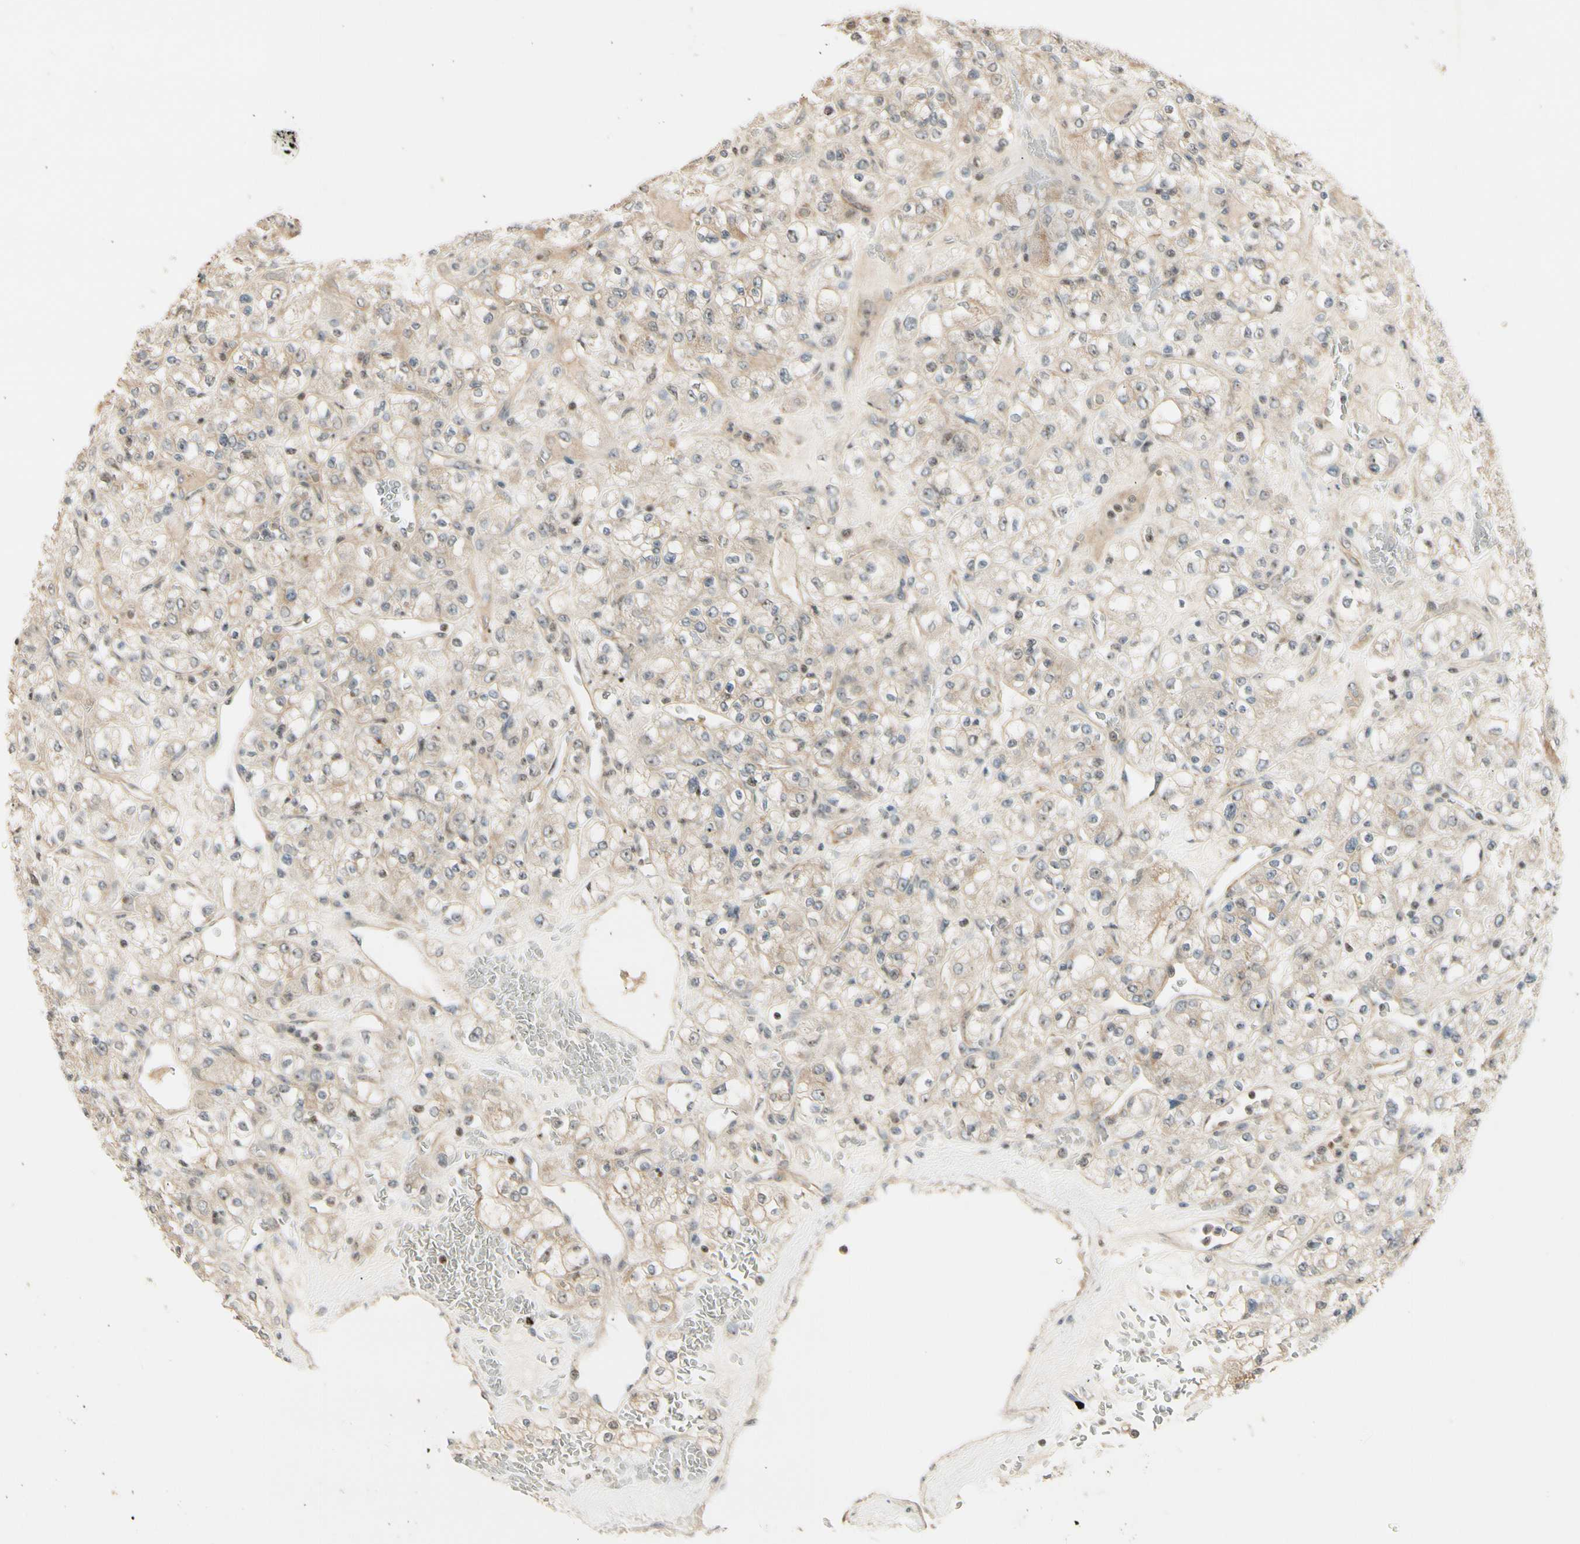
{"staining": {"intensity": "weak", "quantity": "25%-75%", "location": "cytoplasmic/membranous"}, "tissue": "renal cancer", "cell_type": "Tumor cells", "image_type": "cancer", "snomed": [{"axis": "morphology", "description": "Normal tissue, NOS"}, {"axis": "morphology", "description": "Adenocarcinoma, NOS"}, {"axis": "topography", "description": "Kidney"}], "caption": "High-power microscopy captured an immunohistochemistry (IHC) histopathology image of renal cancer, revealing weak cytoplasmic/membranous positivity in approximately 25%-75% of tumor cells. Nuclei are stained in blue.", "gene": "NFYA", "patient": {"sex": "female", "age": 72}}